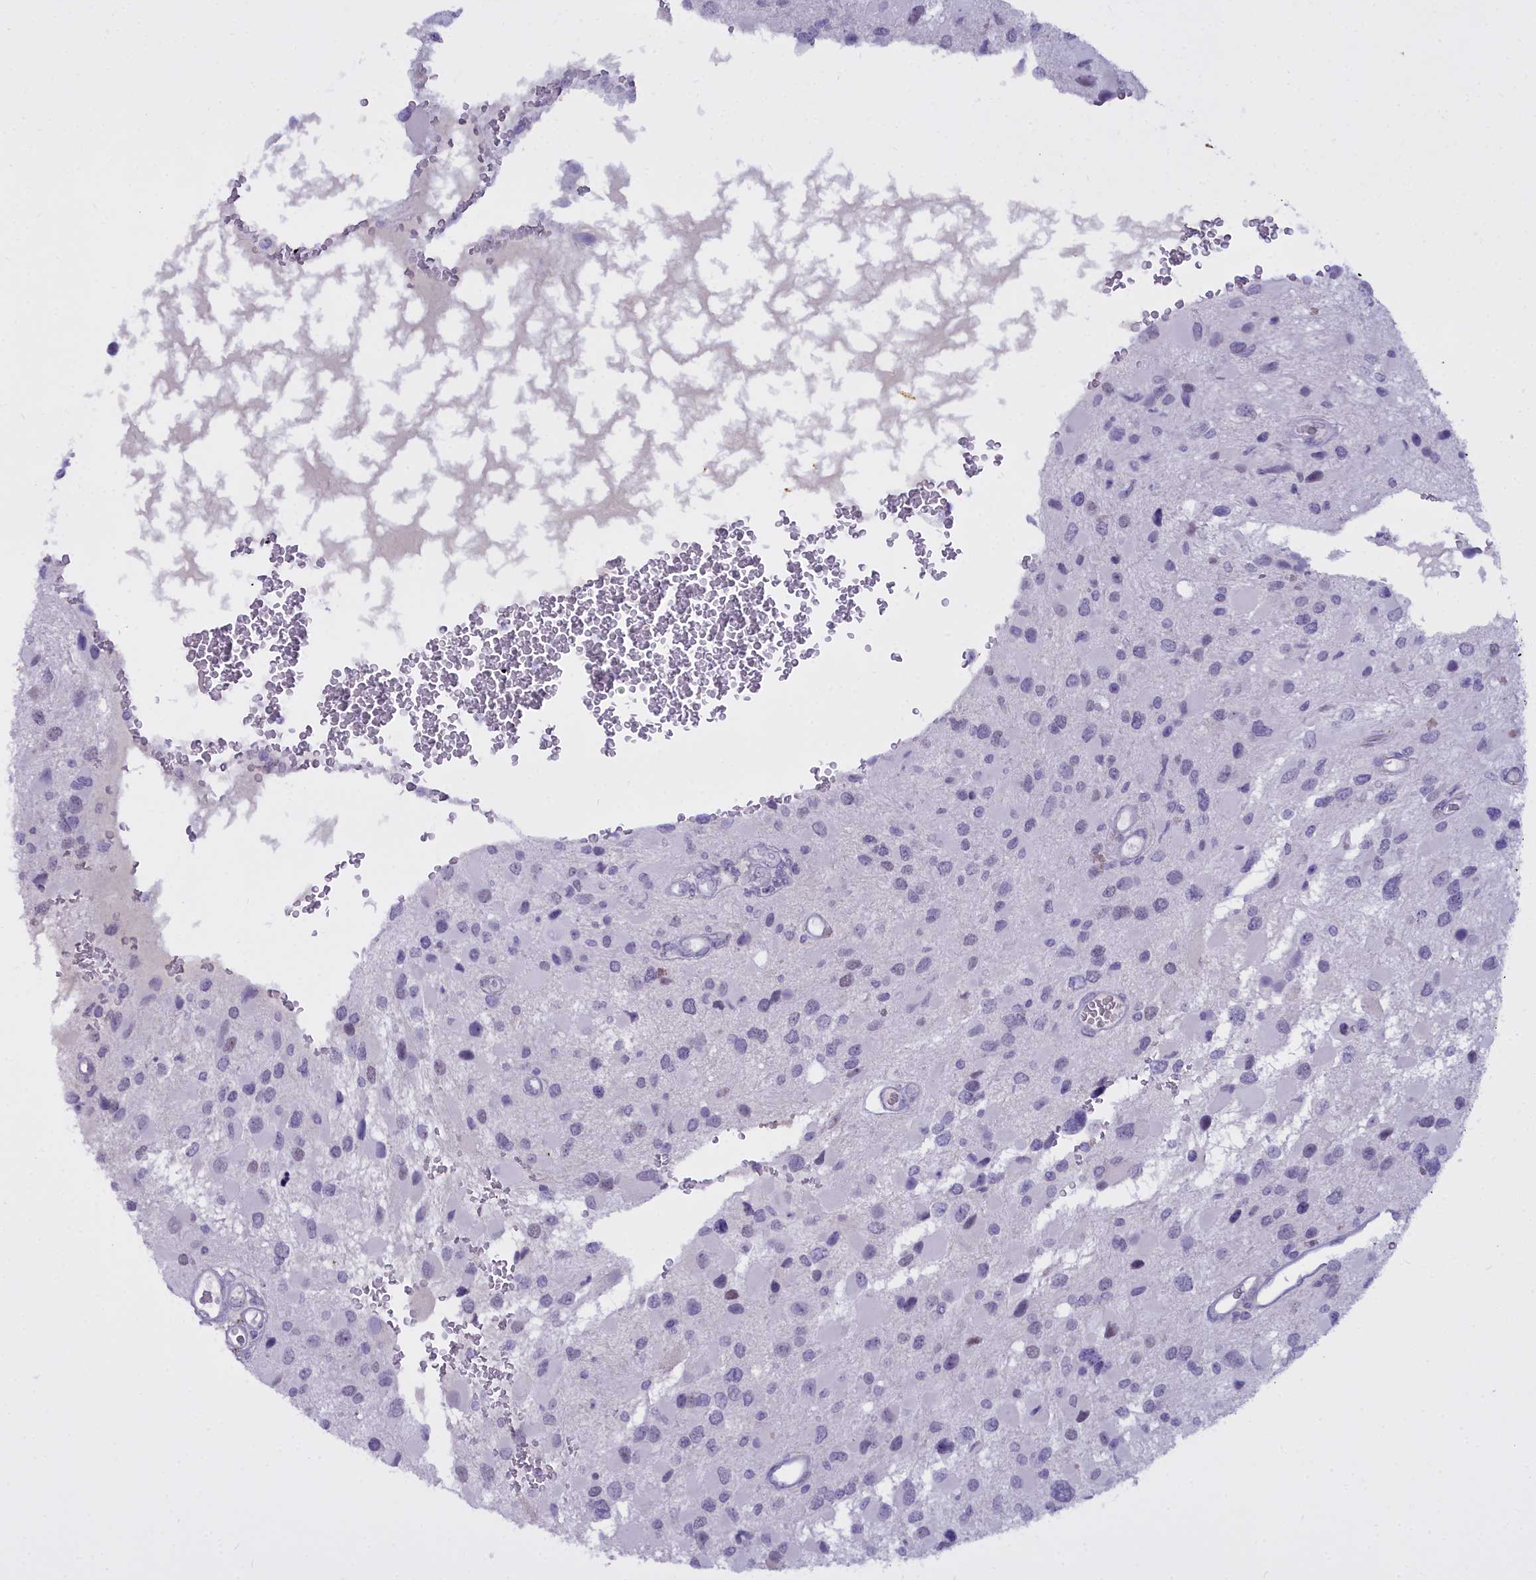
{"staining": {"intensity": "negative", "quantity": "none", "location": "none"}, "tissue": "glioma", "cell_type": "Tumor cells", "image_type": "cancer", "snomed": [{"axis": "morphology", "description": "Glioma, malignant, High grade"}, {"axis": "topography", "description": "Brain"}], "caption": "Tumor cells are negative for brown protein staining in glioma.", "gene": "OSTN", "patient": {"sex": "male", "age": 53}}